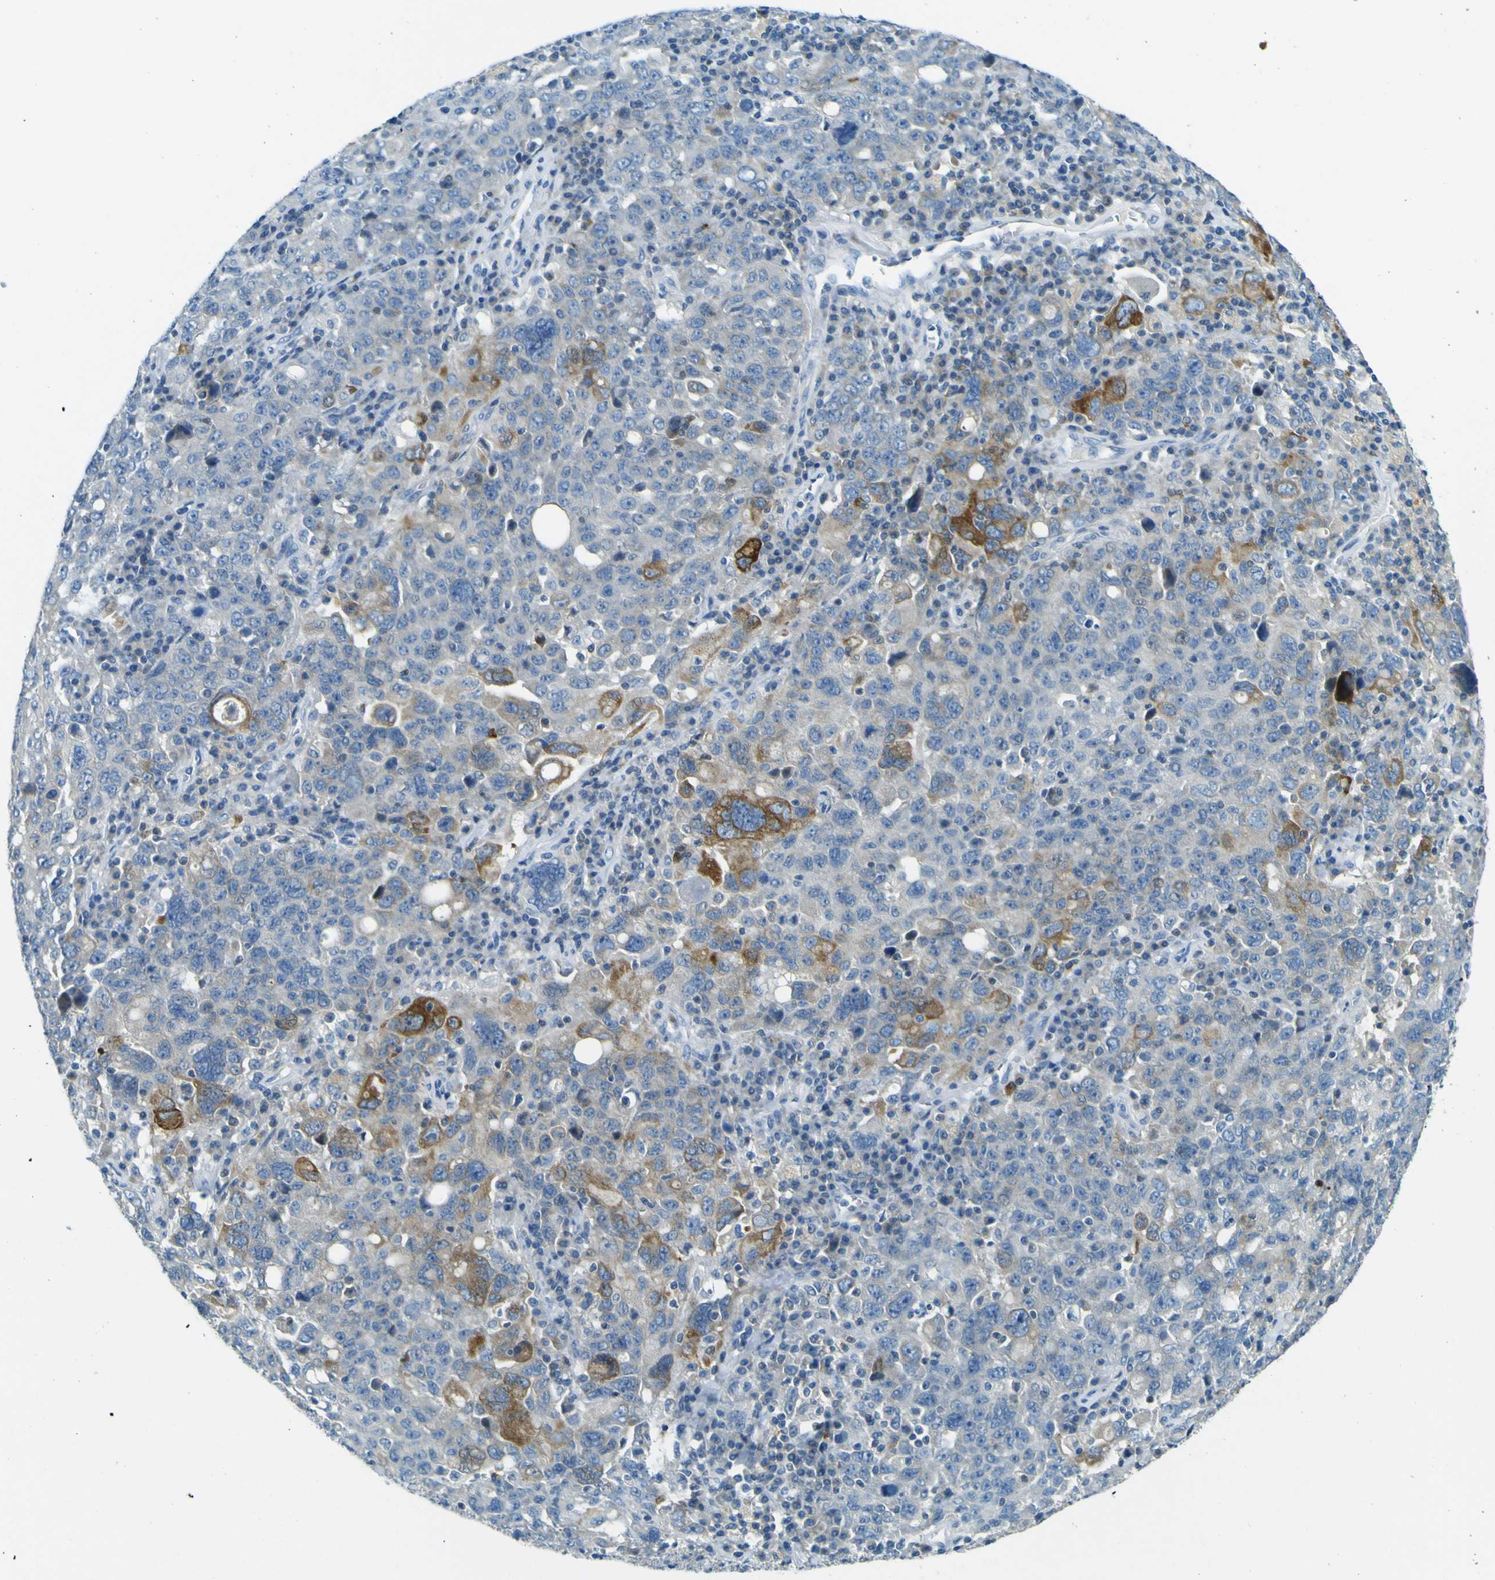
{"staining": {"intensity": "moderate", "quantity": "<25%", "location": "cytoplasmic/membranous"}, "tissue": "ovarian cancer", "cell_type": "Tumor cells", "image_type": "cancer", "snomed": [{"axis": "morphology", "description": "Carcinoma, endometroid"}, {"axis": "topography", "description": "Ovary"}], "caption": "DAB immunohistochemical staining of ovarian endometroid carcinoma shows moderate cytoplasmic/membranous protein expression in approximately <25% of tumor cells.", "gene": "SORCS1", "patient": {"sex": "female", "age": 62}}